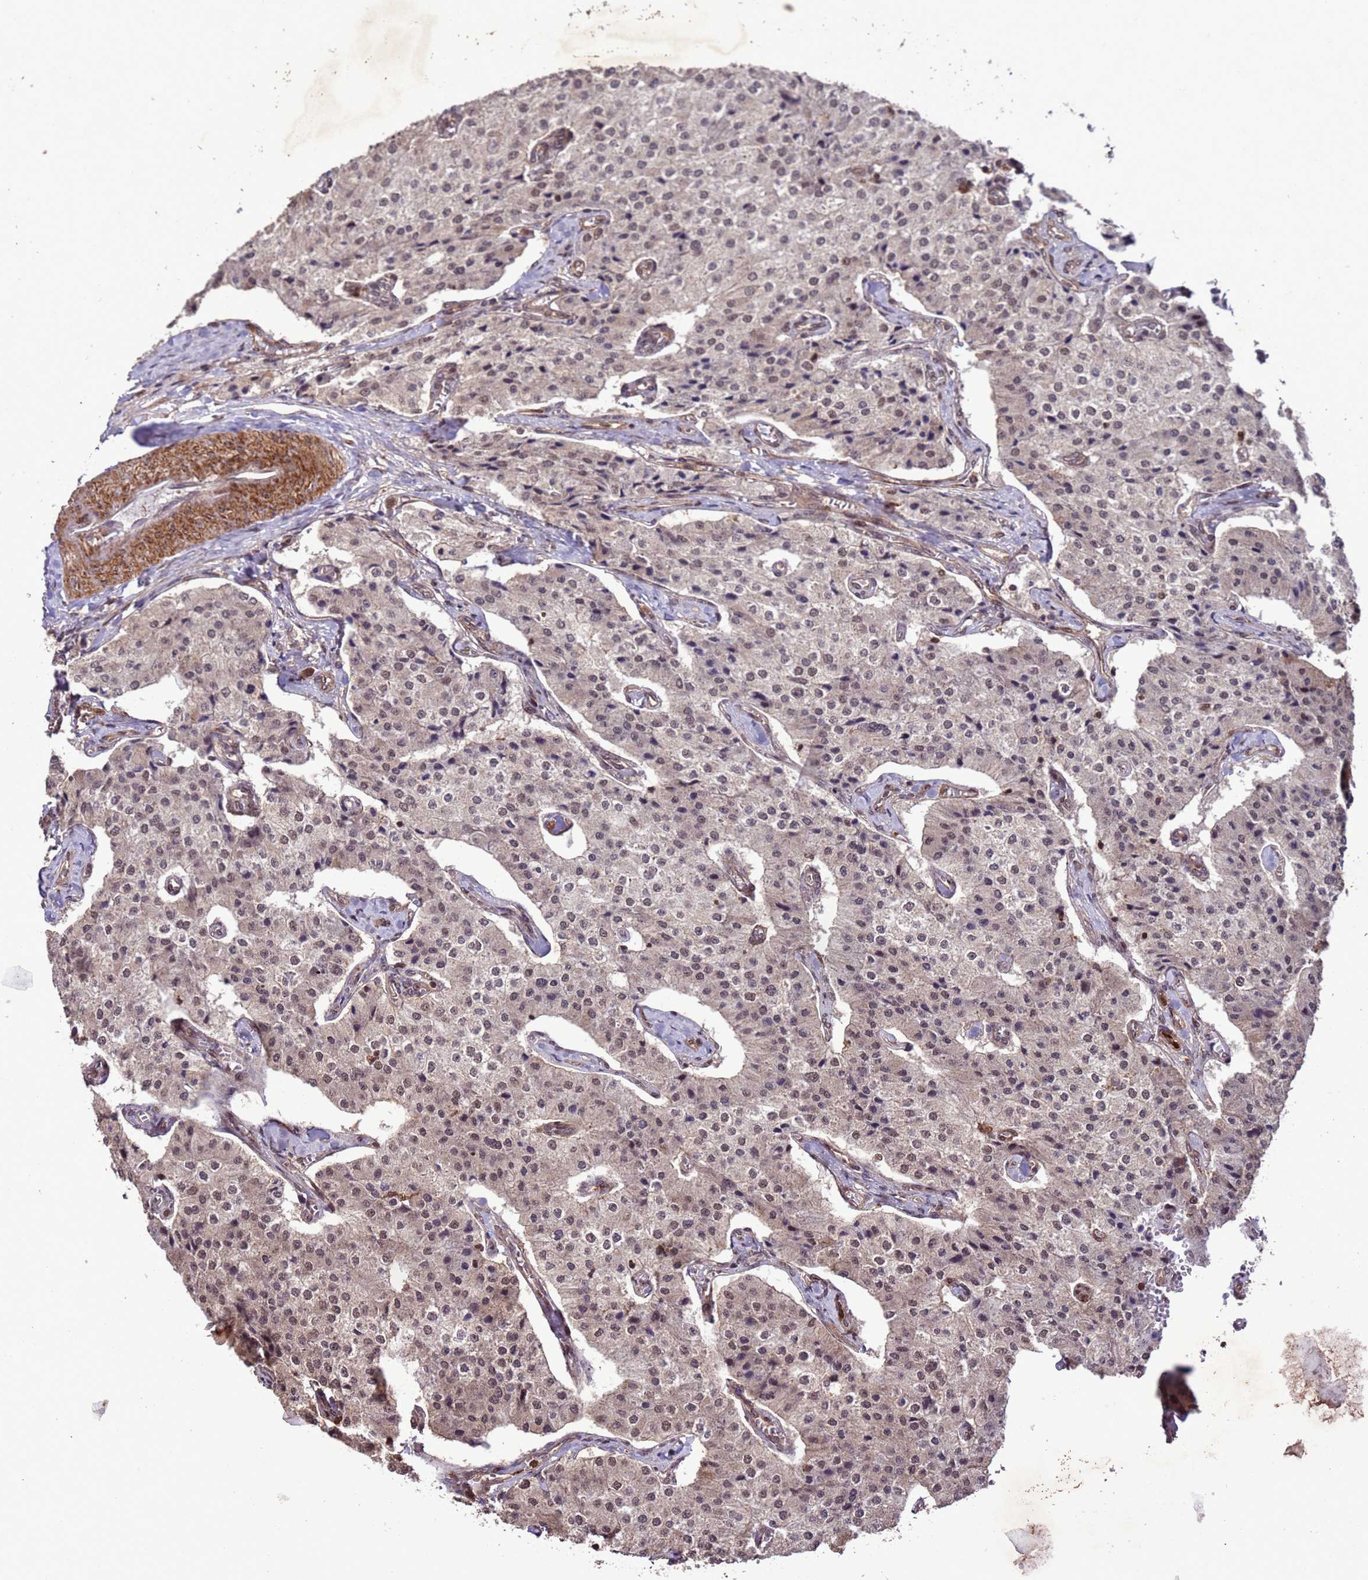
{"staining": {"intensity": "moderate", "quantity": ">75%", "location": "nuclear"}, "tissue": "carcinoid", "cell_type": "Tumor cells", "image_type": "cancer", "snomed": [{"axis": "morphology", "description": "Carcinoid, malignant, NOS"}, {"axis": "topography", "description": "Colon"}], "caption": "Malignant carcinoid was stained to show a protein in brown. There is medium levels of moderate nuclear positivity in about >75% of tumor cells.", "gene": "VSTM4", "patient": {"sex": "female", "age": 52}}